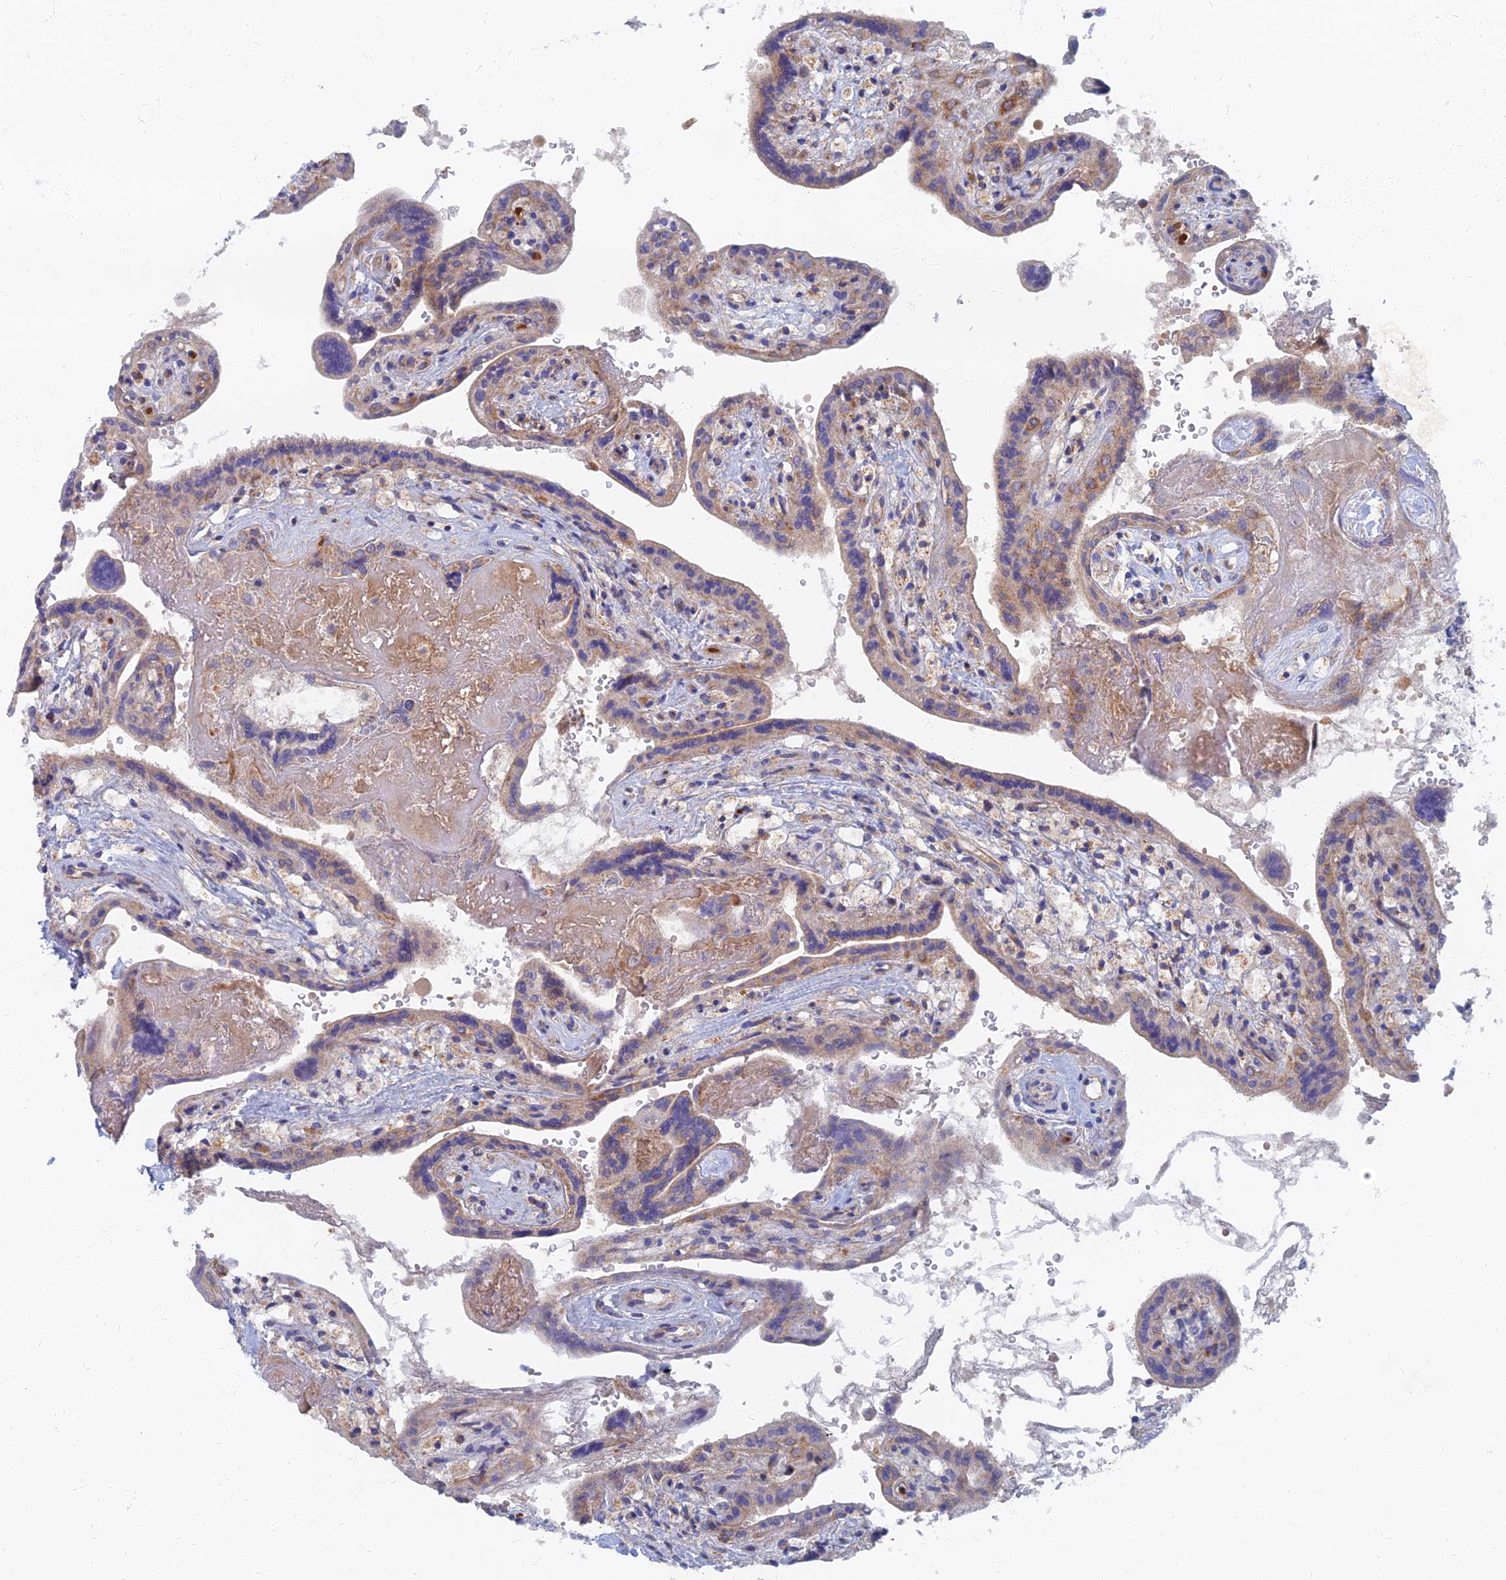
{"staining": {"intensity": "weak", "quantity": ">75%", "location": "cytoplasmic/membranous"}, "tissue": "placenta", "cell_type": "Trophoblastic cells", "image_type": "normal", "snomed": [{"axis": "morphology", "description": "Normal tissue, NOS"}, {"axis": "topography", "description": "Placenta"}], "caption": "Immunohistochemistry (IHC) of unremarkable placenta reveals low levels of weak cytoplasmic/membranous staining in about >75% of trophoblastic cells.", "gene": "TMEM44", "patient": {"sex": "female", "age": 37}}